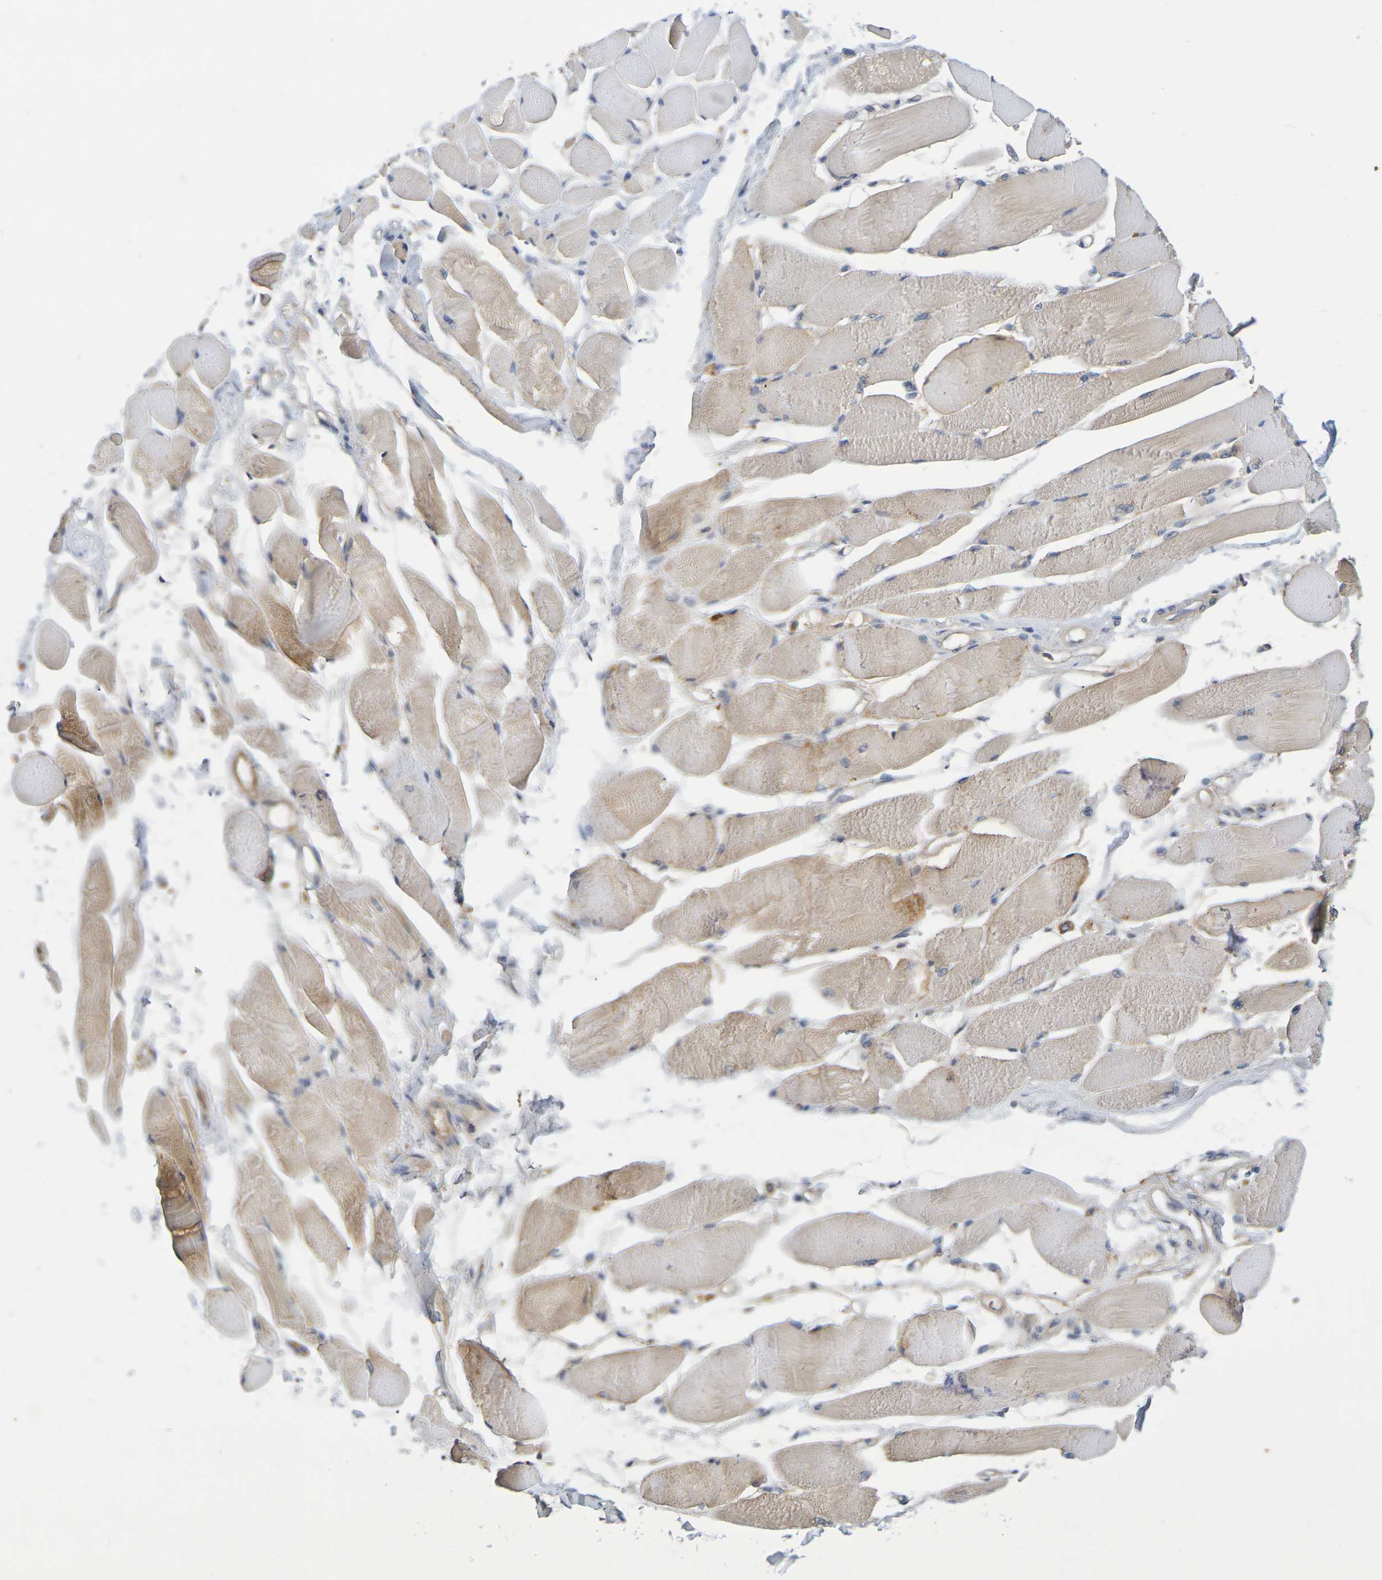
{"staining": {"intensity": "weak", "quantity": ">75%", "location": "cytoplasmic/membranous"}, "tissue": "skeletal muscle", "cell_type": "Myocytes", "image_type": "normal", "snomed": [{"axis": "morphology", "description": "Normal tissue, NOS"}, {"axis": "topography", "description": "Skeletal muscle"}, {"axis": "topography", "description": "Peripheral nerve tissue"}], "caption": "Protein analysis of unremarkable skeletal muscle reveals weak cytoplasmic/membranous expression in about >75% of myocytes.", "gene": "C1QA", "patient": {"sex": "female", "age": 84}}